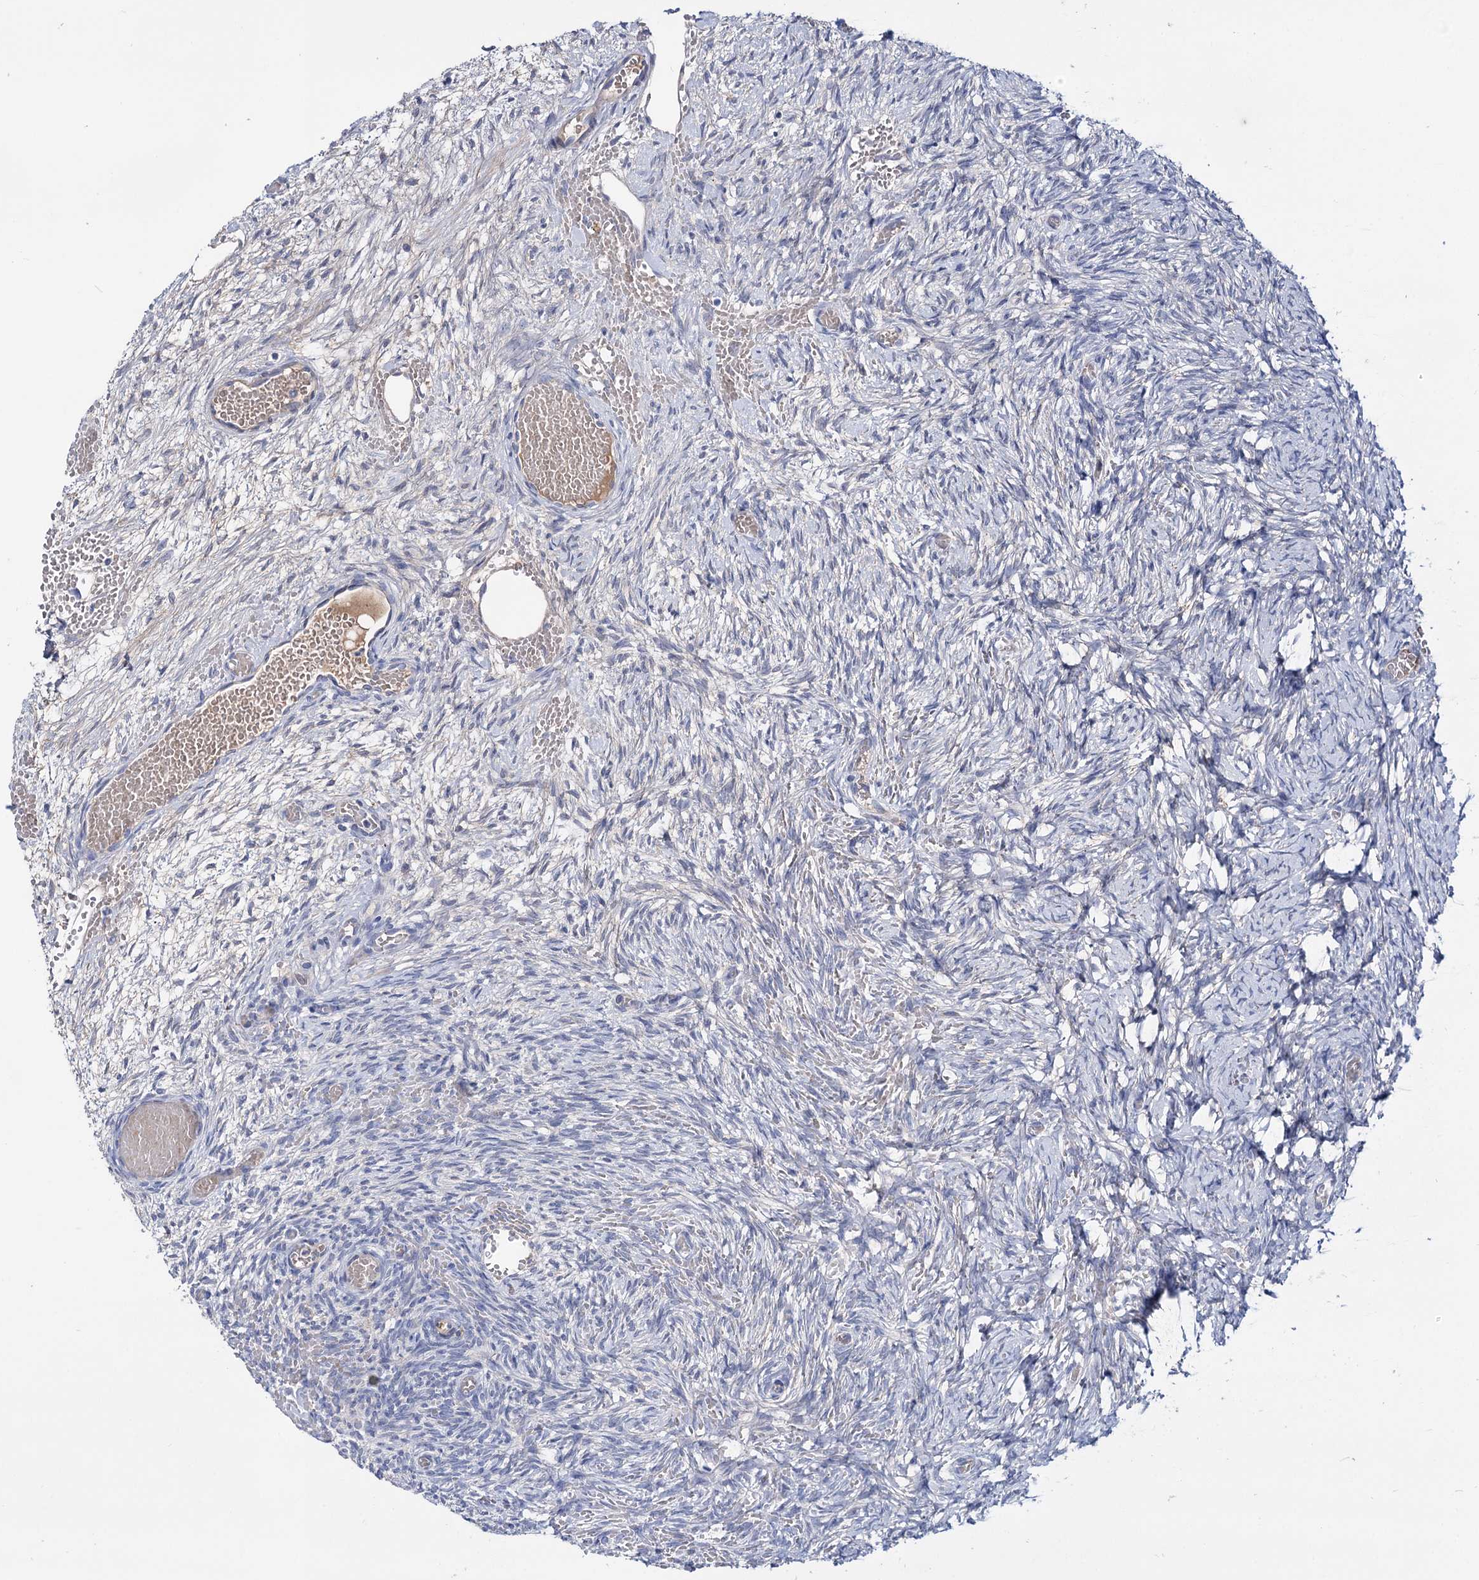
{"staining": {"intensity": "negative", "quantity": "none", "location": "none"}, "tissue": "ovary", "cell_type": "Ovarian stroma cells", "image_type": "normal", "snomed": [{"axis": "morphology", "description": "Adenocarcinoma, NOS"}, {"axis": "topography", "description": "Endometrium"}], "caption": "High magnification brightfield microscopy of benign ovary stained with DAB (brown) and counterstained with hematoxylin (blue): ovarian stroma cells show no significant positivity.", "gene": "PPP1R32", "patient": {"sex": "female", "age": 32}}